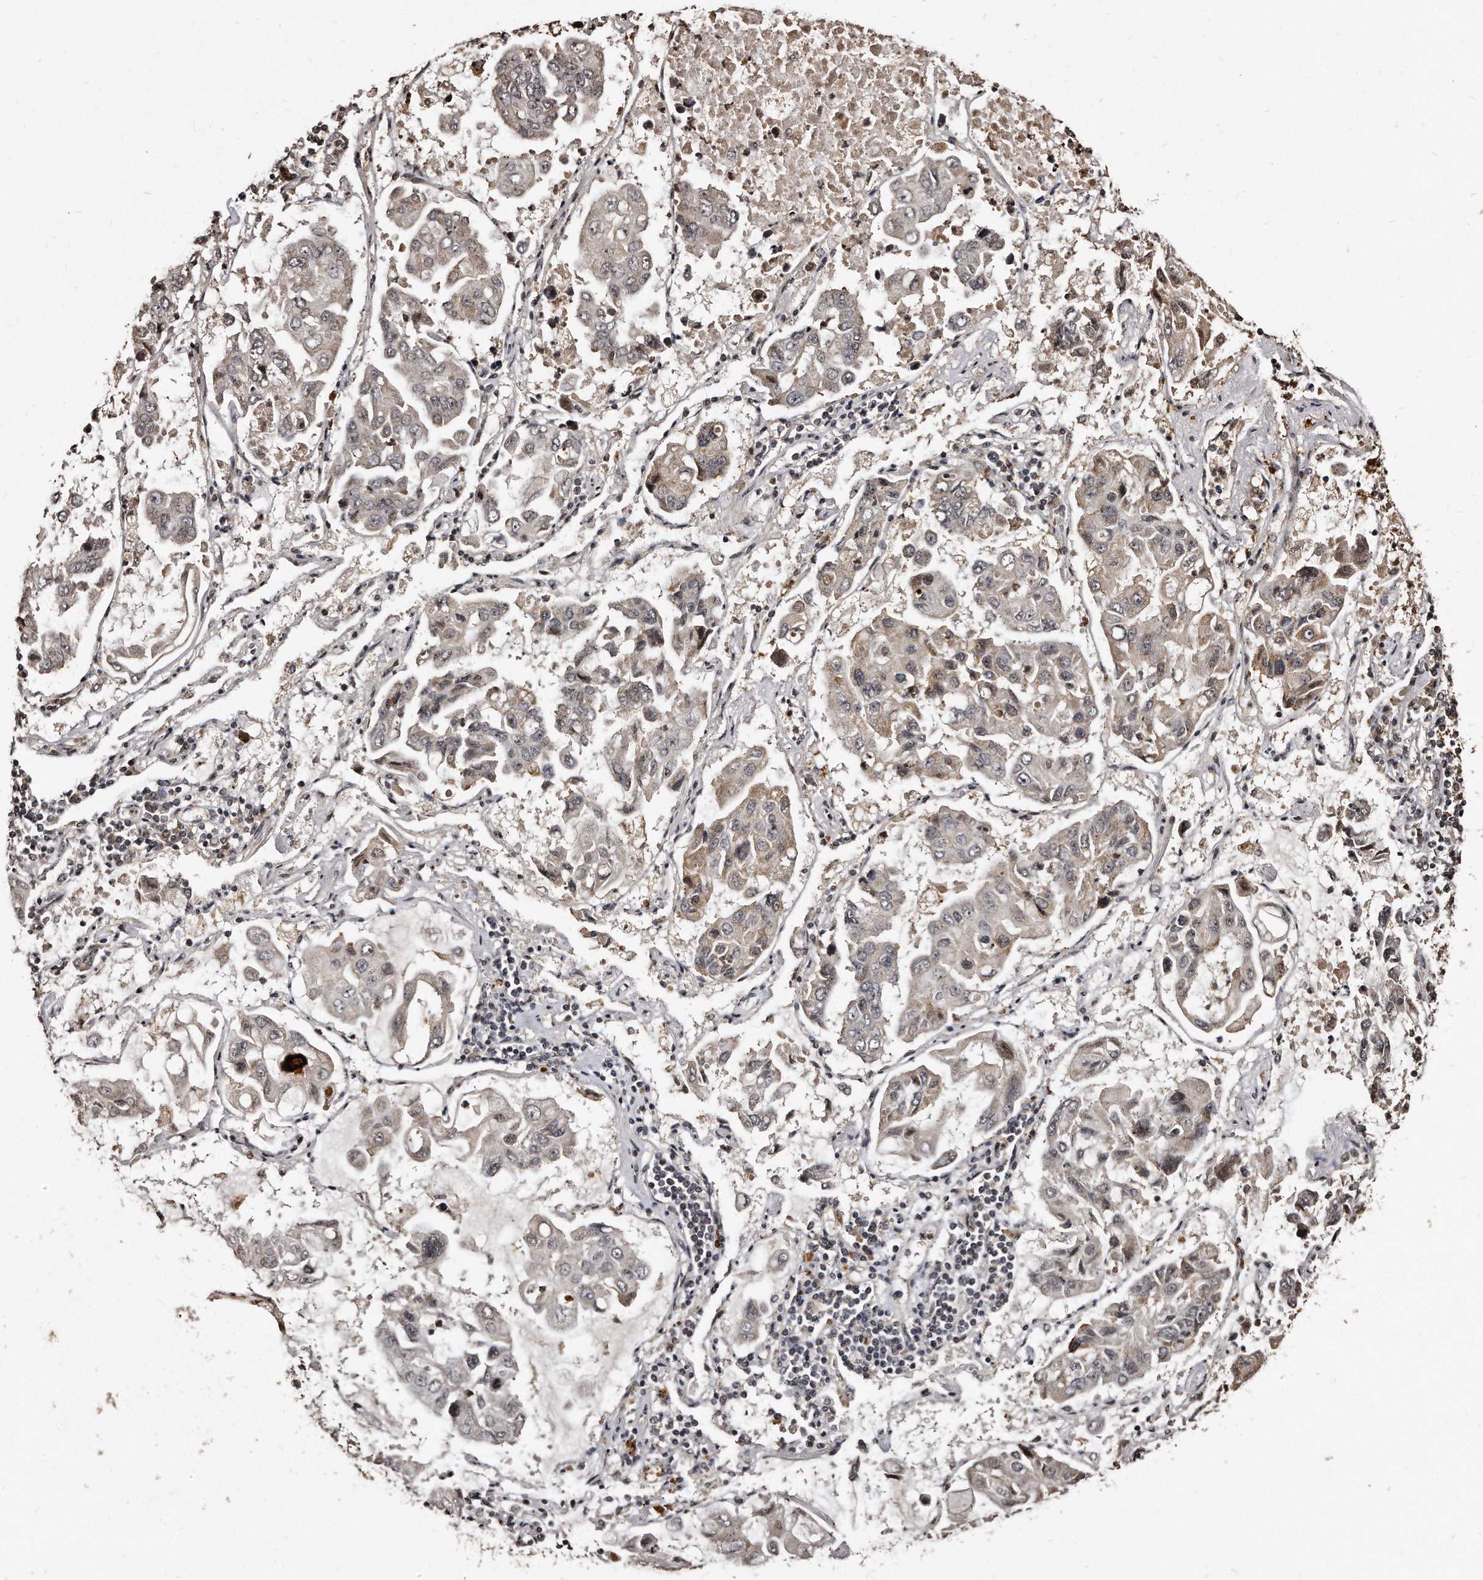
{"staining": {"intensity": "weak", "quantity": "25%-75%", "location": "cytoplasmic/membranous"}, "tissue": "lung cancer", "cell_type": "Tumor cells", "image_type": "cancer", "snomed": [{"axis": "morphology", "description": "Adenocarcinoma, NOS"}, {"axis": "topography", "description": "Lung"}], "caption": "Adenocarcinoma (lung) tissue displays weak cytoplasmic/membranous expression in about 25%-75% of tumor cells", "gene": "TSHR", "patient": {"sex": "male", "age": 64}}